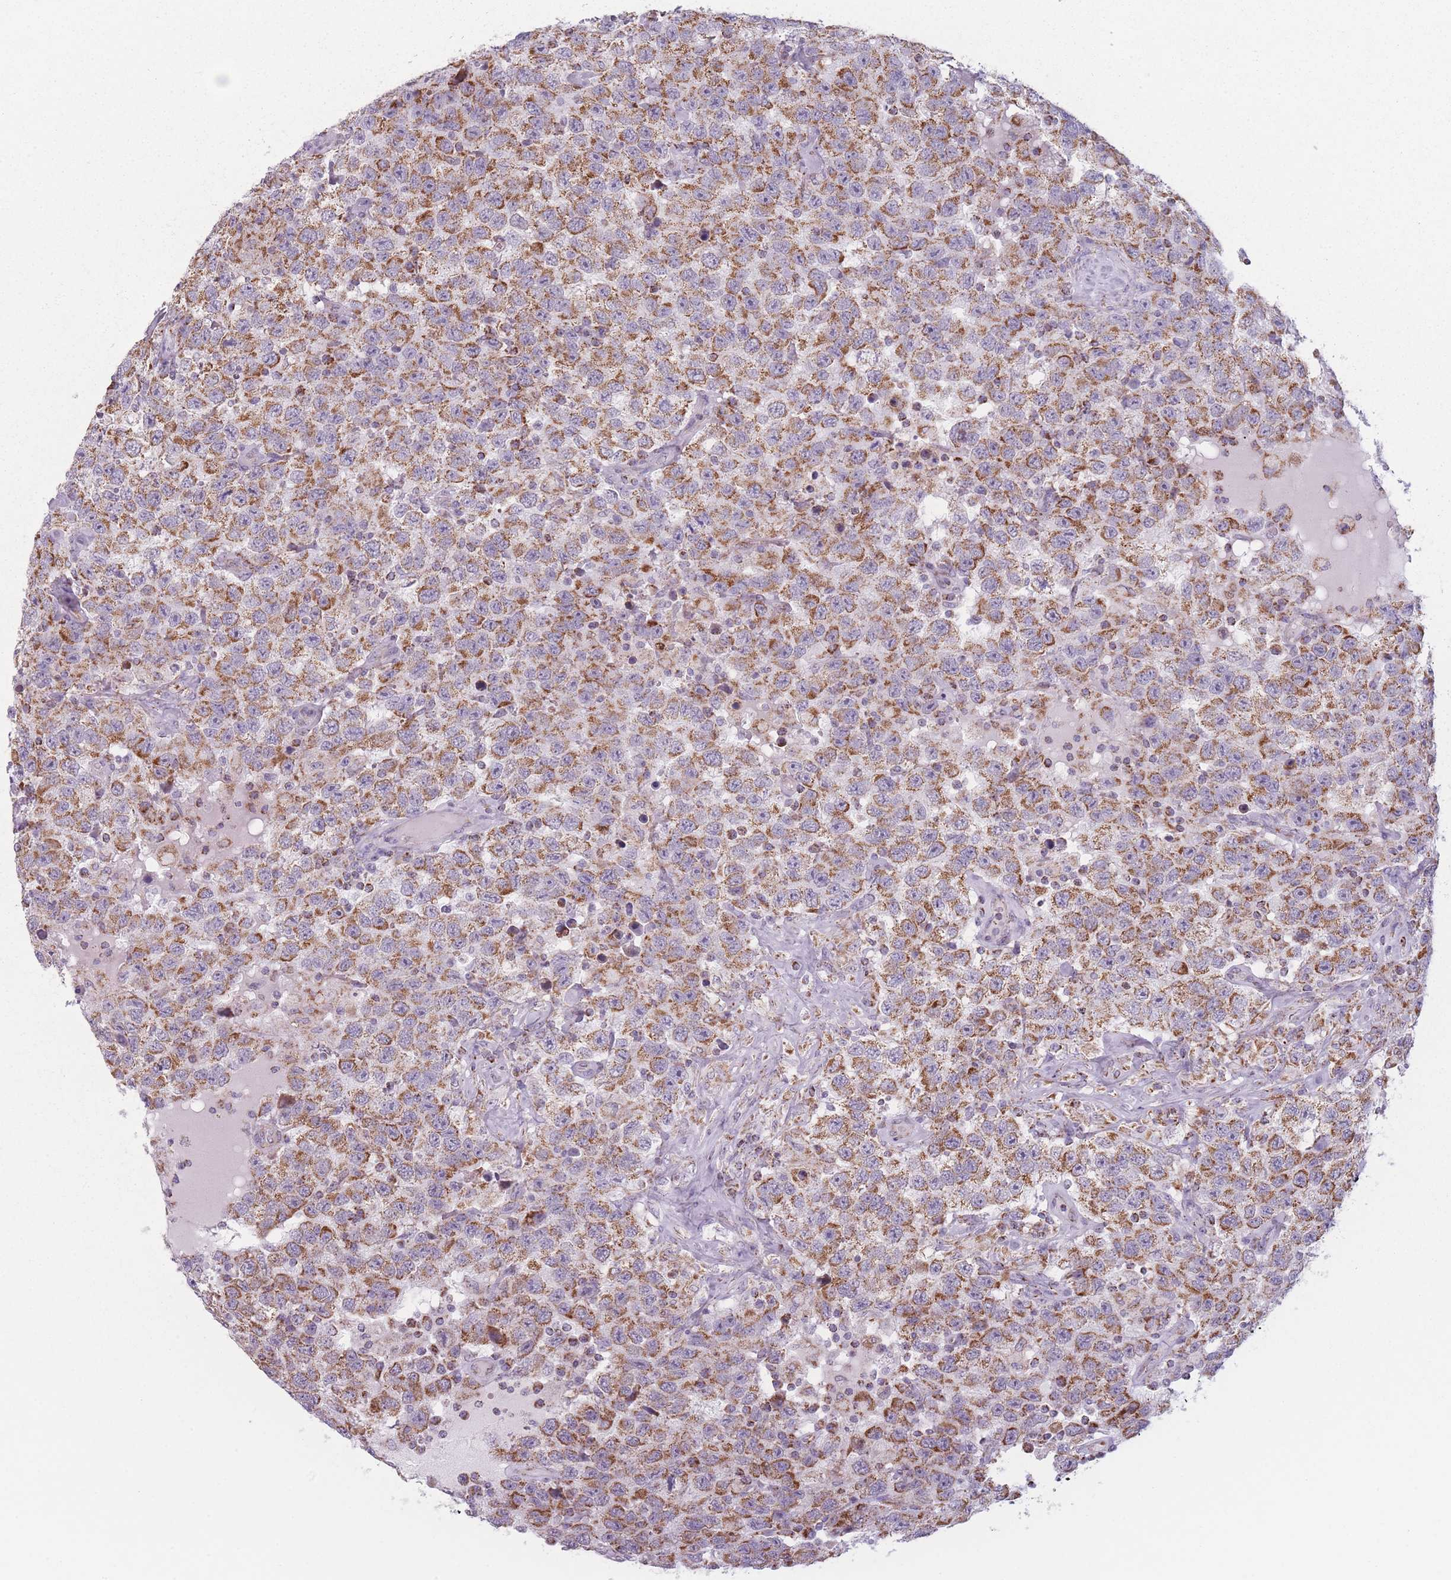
{"staining": {"intensity": "moderate", "quantity": ">75%", "location": "cytoplasmic/membranous"}, "tissue": "testis cancer", "cell_type": "Tumor cells", "image_type": "cancer", "snomed": [{"axis": "morphology", "description": "Seminoma, NOS"}, {"axis": "topography", "description": "Testis"}], "caption": "This is a histology image of immunohistochemistry staining of testis cancer, which shows moderate positivity in the cytoplasmic/membranous of tumor cells.", "gene": "DCHS1", "patient": {"sex": "male", "age": 41}}